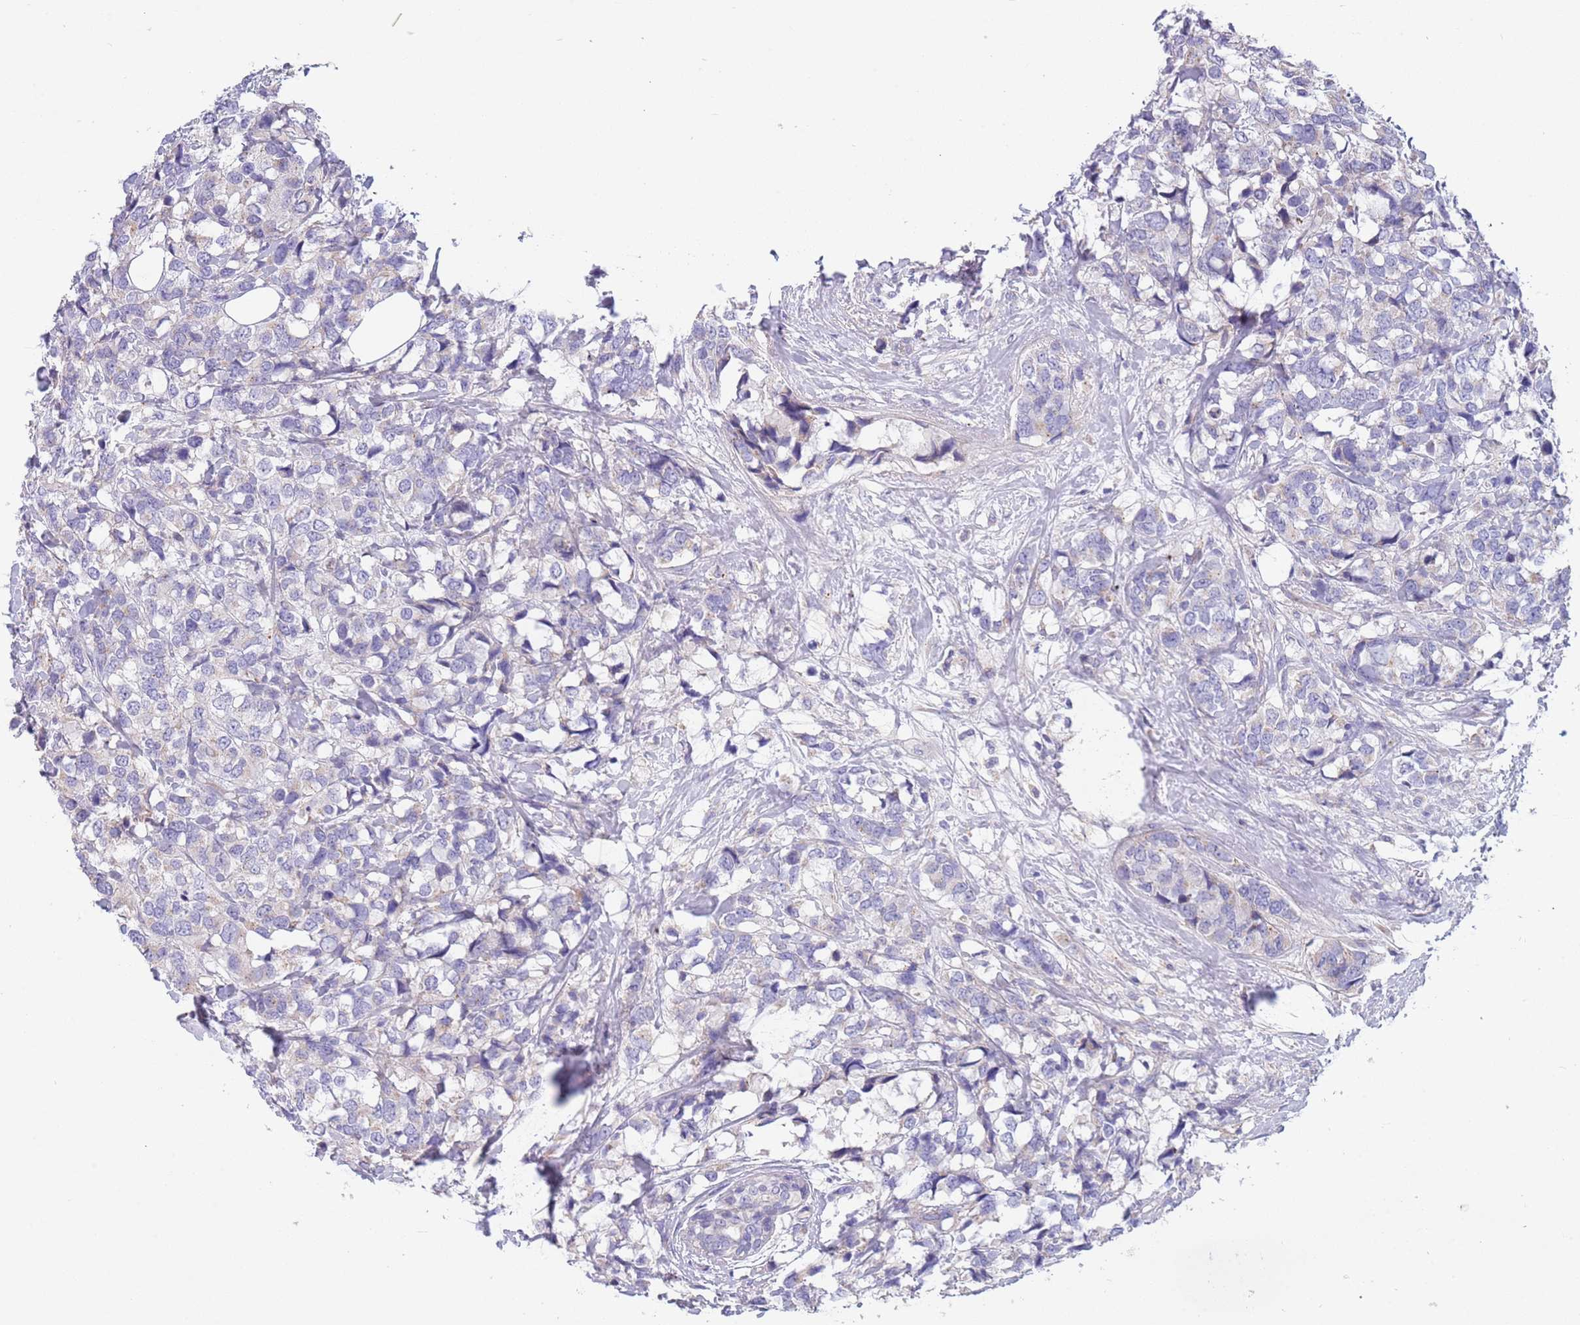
{"staining": {"intensity": "negative", "quantity": "none", "location": "none"}, "tissue": "breast cancer", "cell_type": "Tumor cells", "image_type": "cancer", "snomed": [{"axis": "morphology", "description": "Lobular carcinoma"}, {"axis": "topography", "description": "Breast"}], "caption": "High magnification brightfield microscopy of lobular carcinoma (breast) stained with DAB (brown) and counterstained with hematoxylin (blue): tumor cells show no significant expression.", "gene": "MAN1C1", "patient": {"sex": "female", "age": 59}}